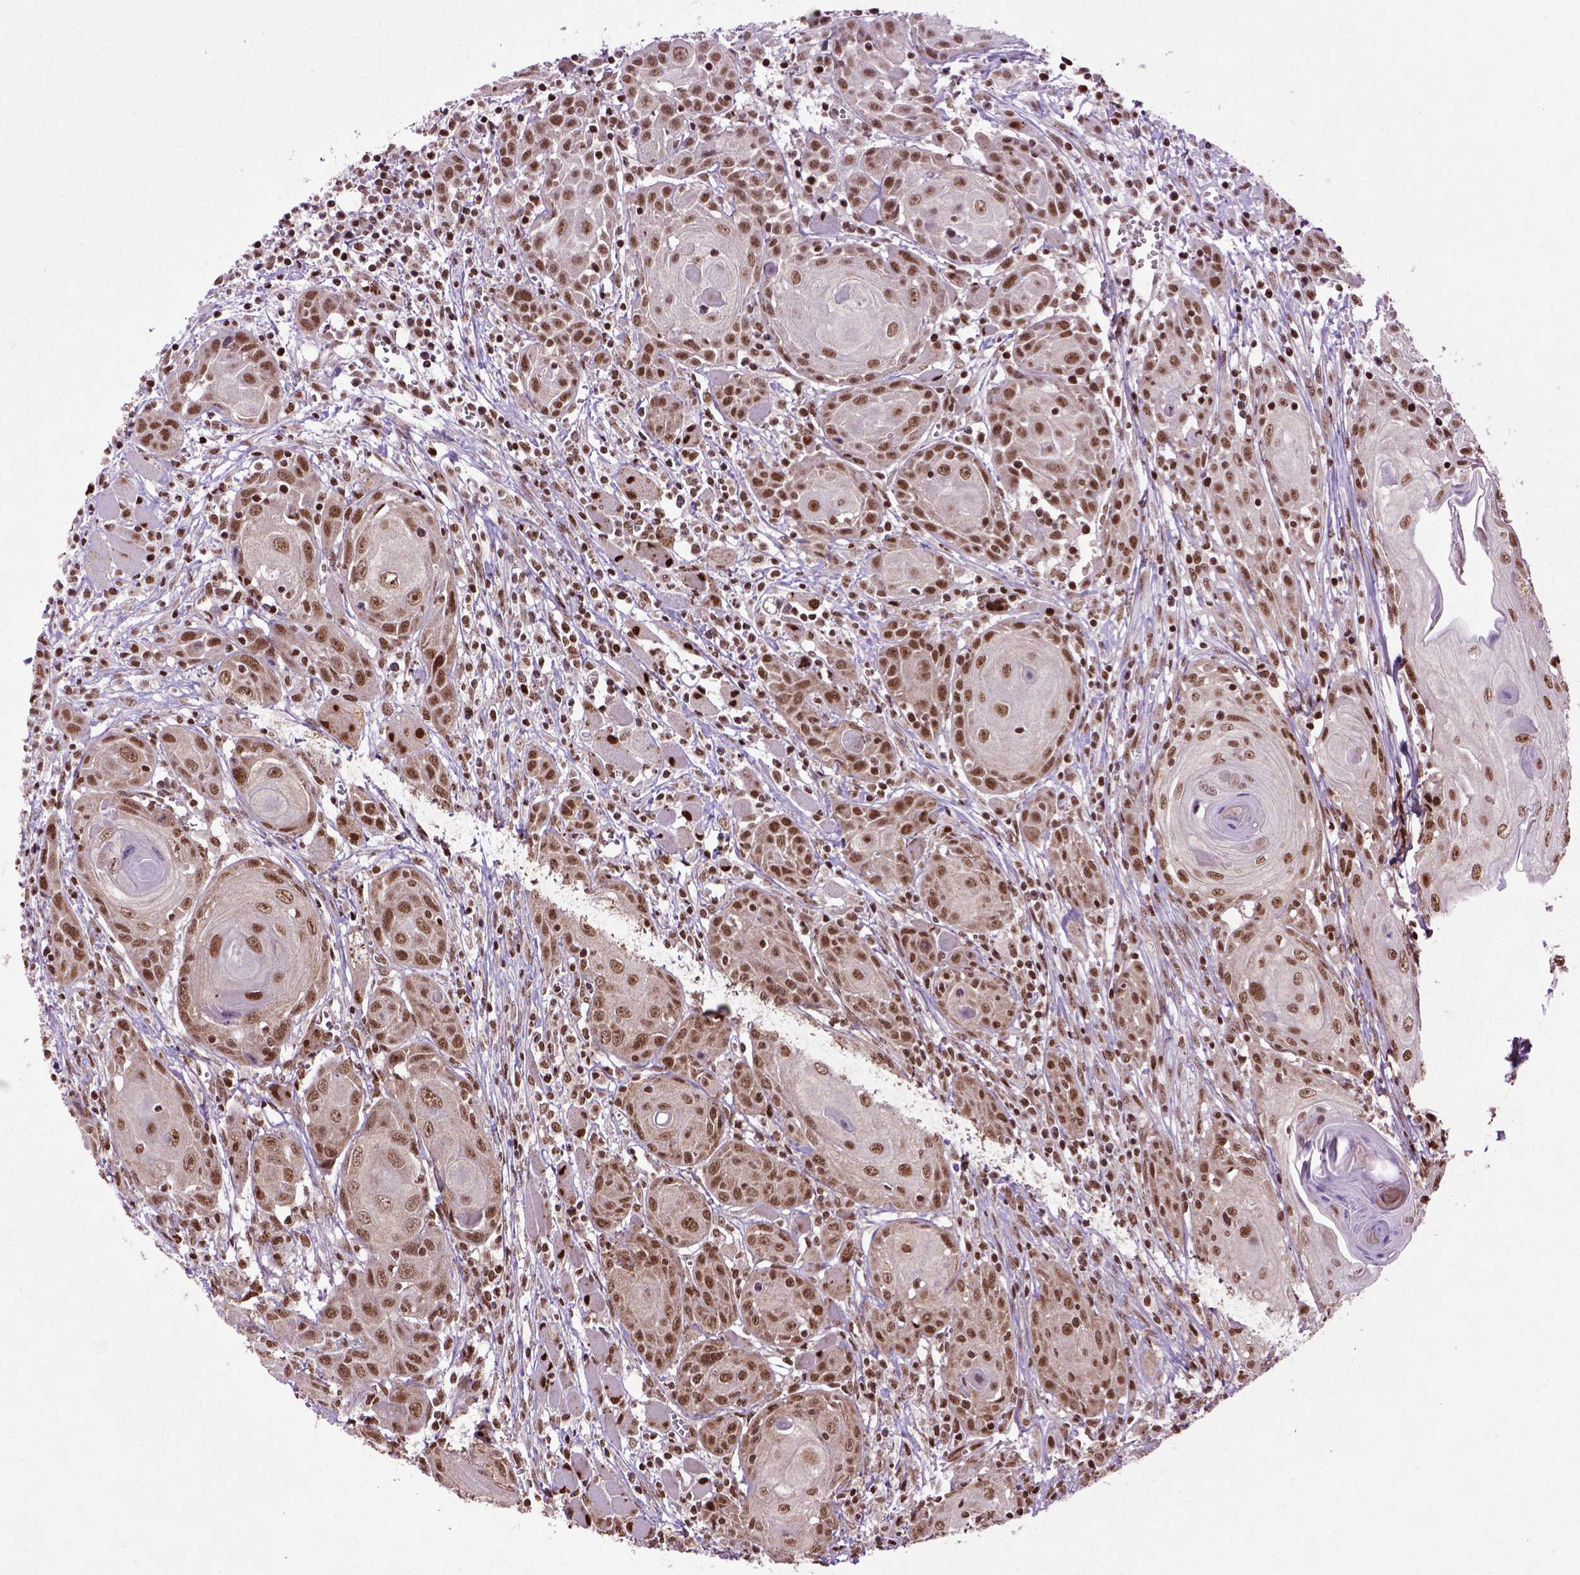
{"staining": {"intensity": "moderate", "quantity": ">75%", "location": "nuclear"}, "tissue": "head and neck cancer", "cell_type": "Tumor cells", "image_type": "cancer", "snomed": [{"axis": "morphology", "description": "Squamous cell carcinoma, NOS"}, {"axis": "topography", "description": "Head-Neck"}], "caption": "IHC photomicrograph of neoplastic tissue: human squamous cell carcinoma (head and neck) stained using immunohistochemistry shows medium levels of moderate protein expression localized specifically in the nuclear of tumor cells, appearing as a nuclear brown color.", "gene": "CELF1", "patient": {"sex": "female", "age": 80}}